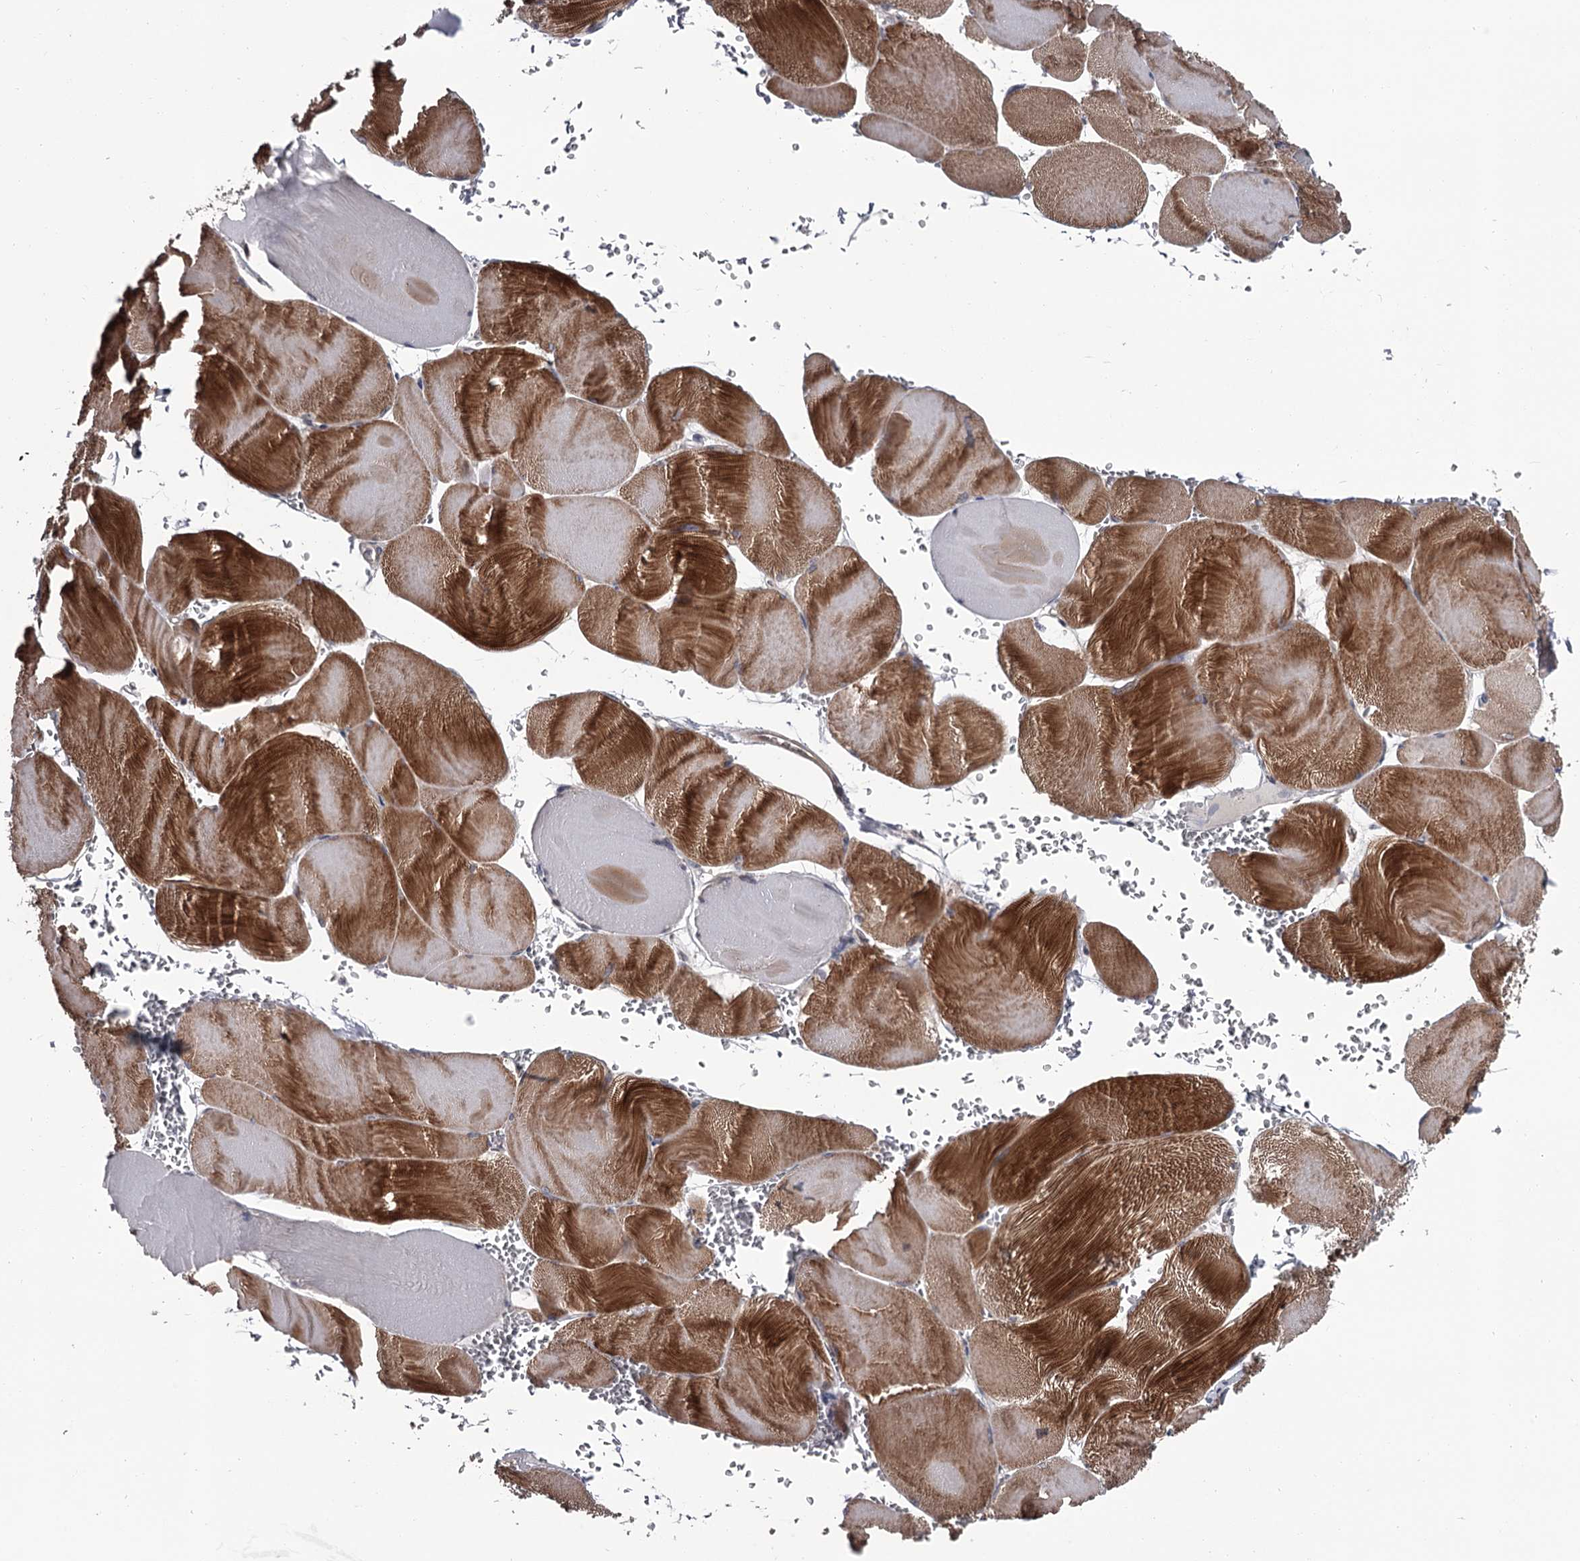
{"staining": {"intensity": "strong", "quantity": "25%-75%", "location": "cytoplasmic/membranous"}, "tissue": "skeletal muscle", "cell_type": "Myocytes", "image_type": "normal", "snomed": [{"axis": "morphology", "description": "Normal tissue, NOS"}, {"axis": "morphology", "description": "Basal cell carcinoma"}, {"axis": "topography", "description": "Skeletal muscle"}], "caption": "An IHC image of benign tissue is shown. Protein staining in brown shows strong cytoplasmic/membranous positivity in skeletal muscle within myocytes. (Brightfield microscopy of DAB IHC at high magnification).", "gene": "DAO", "patient": {"sex": "female", "age": 64}}